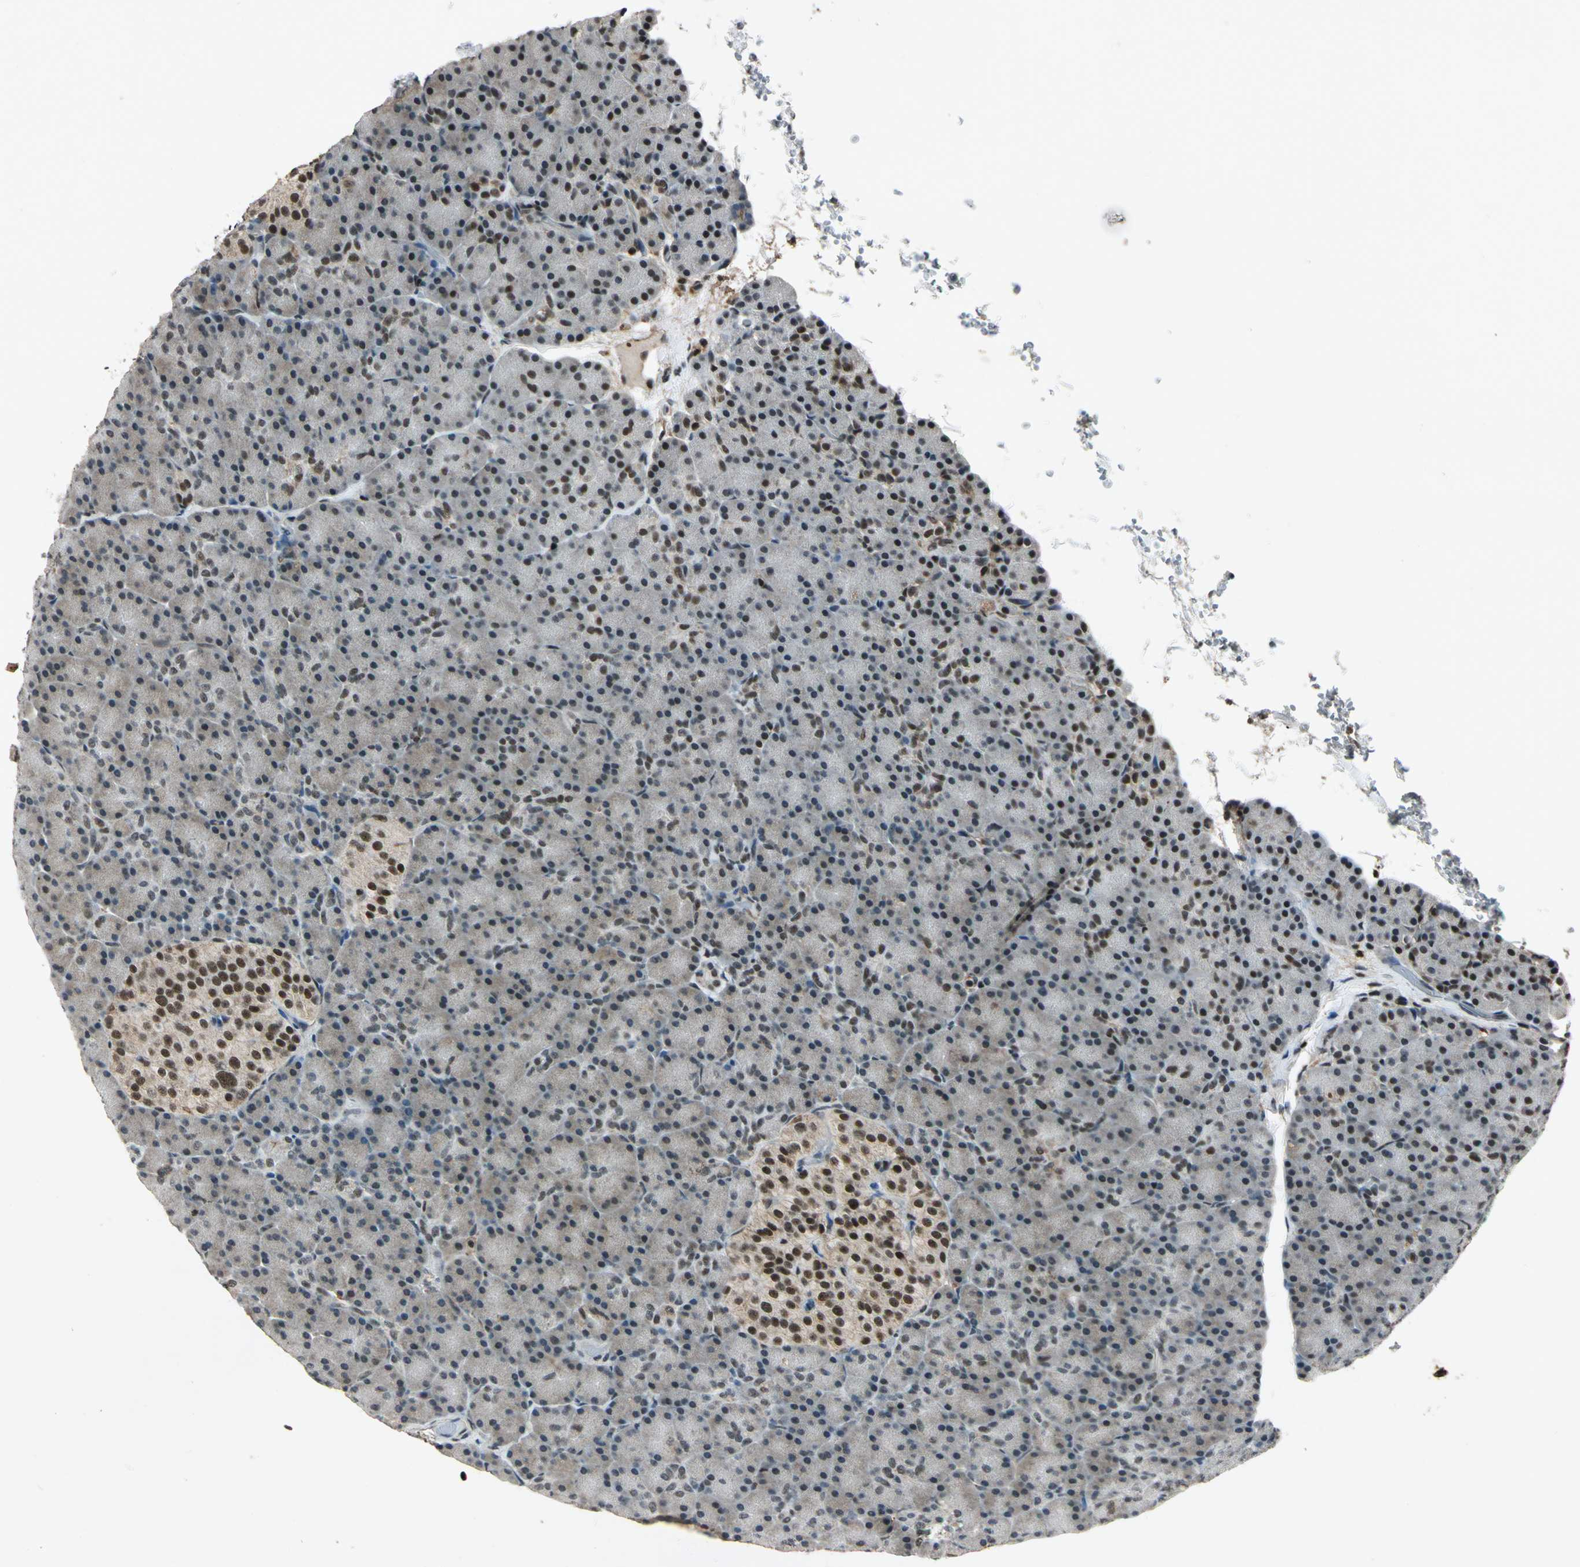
{"staining": {"intensity": "weak", "quantity": "25%-75%", "location": "cytoplasmic/membranous"}, "tissue": "pancreas", "cell_type": "Exocrine glandular cells", "image_type": "normal", "snomed": [{"axis": "morphology", "description": "Normal tissue, NOS"}, {"axis": "topography", "description": "Pancreas"}], "caption": "Exocrine glandular cells exhibit low levels of weak cytoplasmic/membranous positivity in approximately 25%-75% of cells in benign human pancreas.", "gene": "NR2C2", "patient": {"sex": "female", "age": 43}}